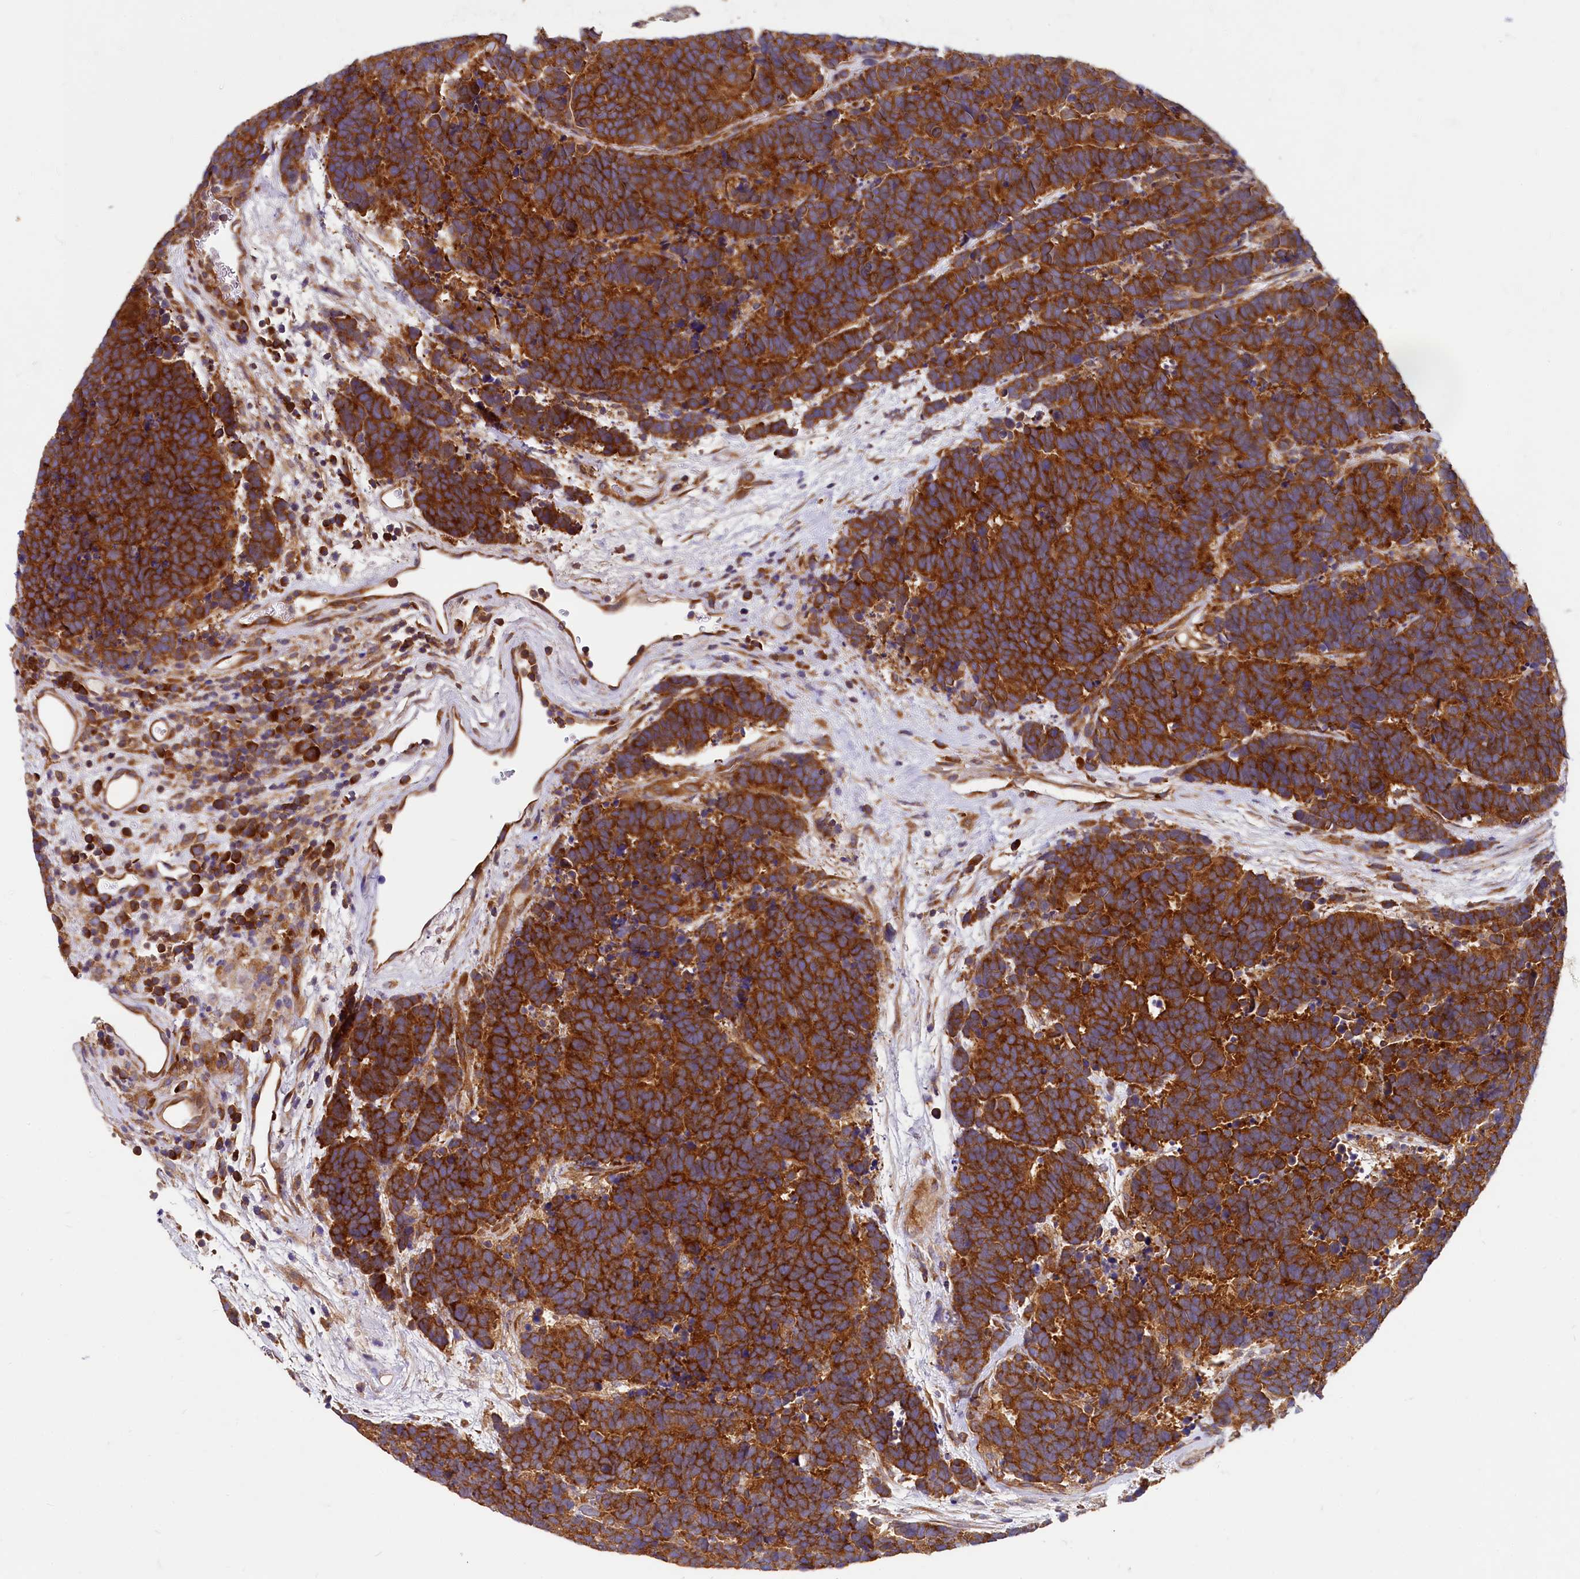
{"staining": {"intensity": "strong", "quantity": ">75%", "location": "cytoplasmic/membranous"}, "tissue": "carcinoid", "cell_type": "Tumor cells", "image_type": "cancer", "snomed": [{"axis": "morphology", "description": "Carcinoma, NOS"}, {"axis": "morphology", "description": "Carcinoid, malignant, NOS"}, {"axis": "topography", "description": "Urinary bladder"}], "caption": "Strong cytoplasmic/membranous staining for a protein is identified in approximately >75% of tumor cells of carcinoid using immunohistochemistry (IHC).", "gene": "EIF2B2", "patient": {"sex": "male", "age": 57}}